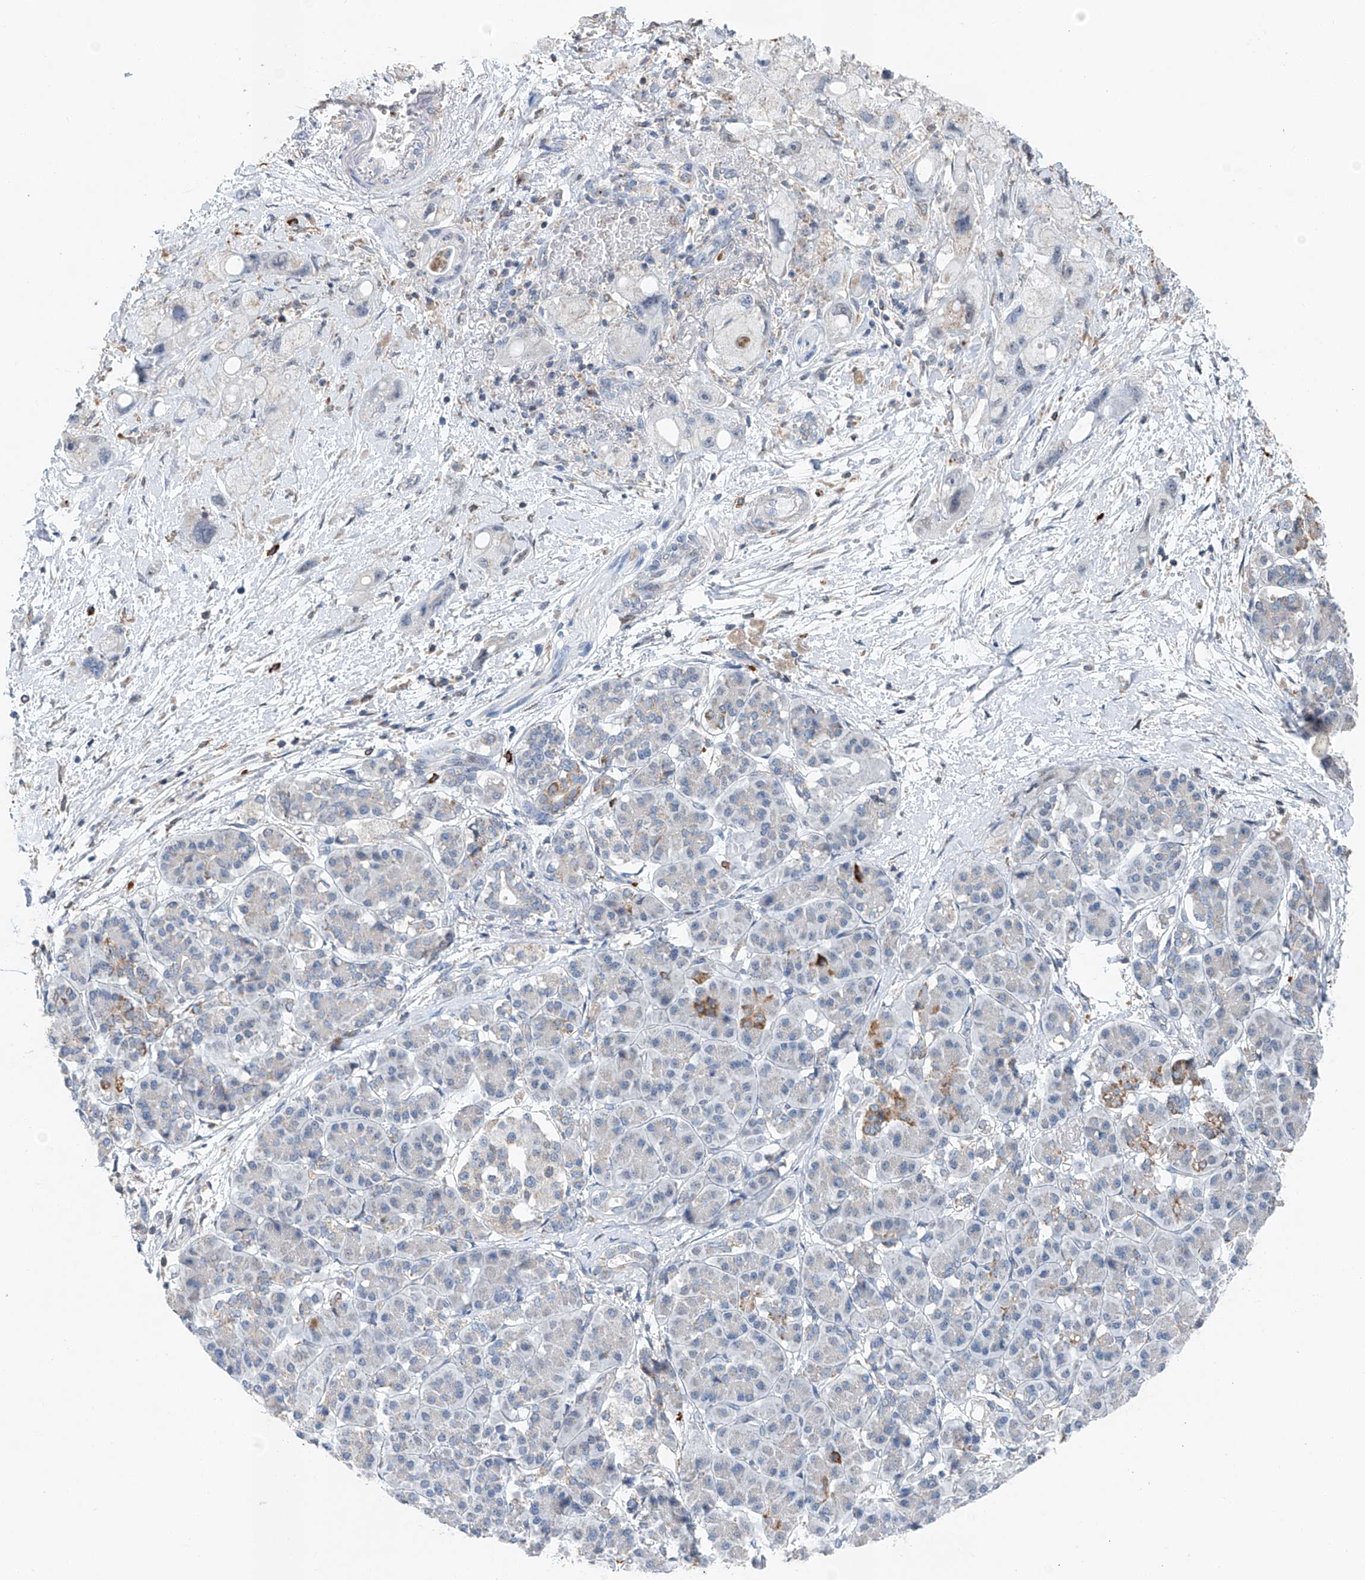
{"staining": {"intensity": "negative", "quantity": "none", "location": "none"}, "tissue": "pancreatic cancer", "cell_type": "Tumor cells", "image_type": "cancer", "snomed": [{"axis": "morphology", "description": "Normal tissue, NOS"}, {"axis": "morphology", "description": "Adenocarcinoma, NOS"}, {"axis": "topography", "description": "Pancreas"}], "caption": "Immunohistochemistry image of neoplastic tissue: pancreatic cancer stained with DAB reveals no significant protein expression in tumor cells.", "gene": "KLF15", "patient": {"sex": "female", "age": 68}}